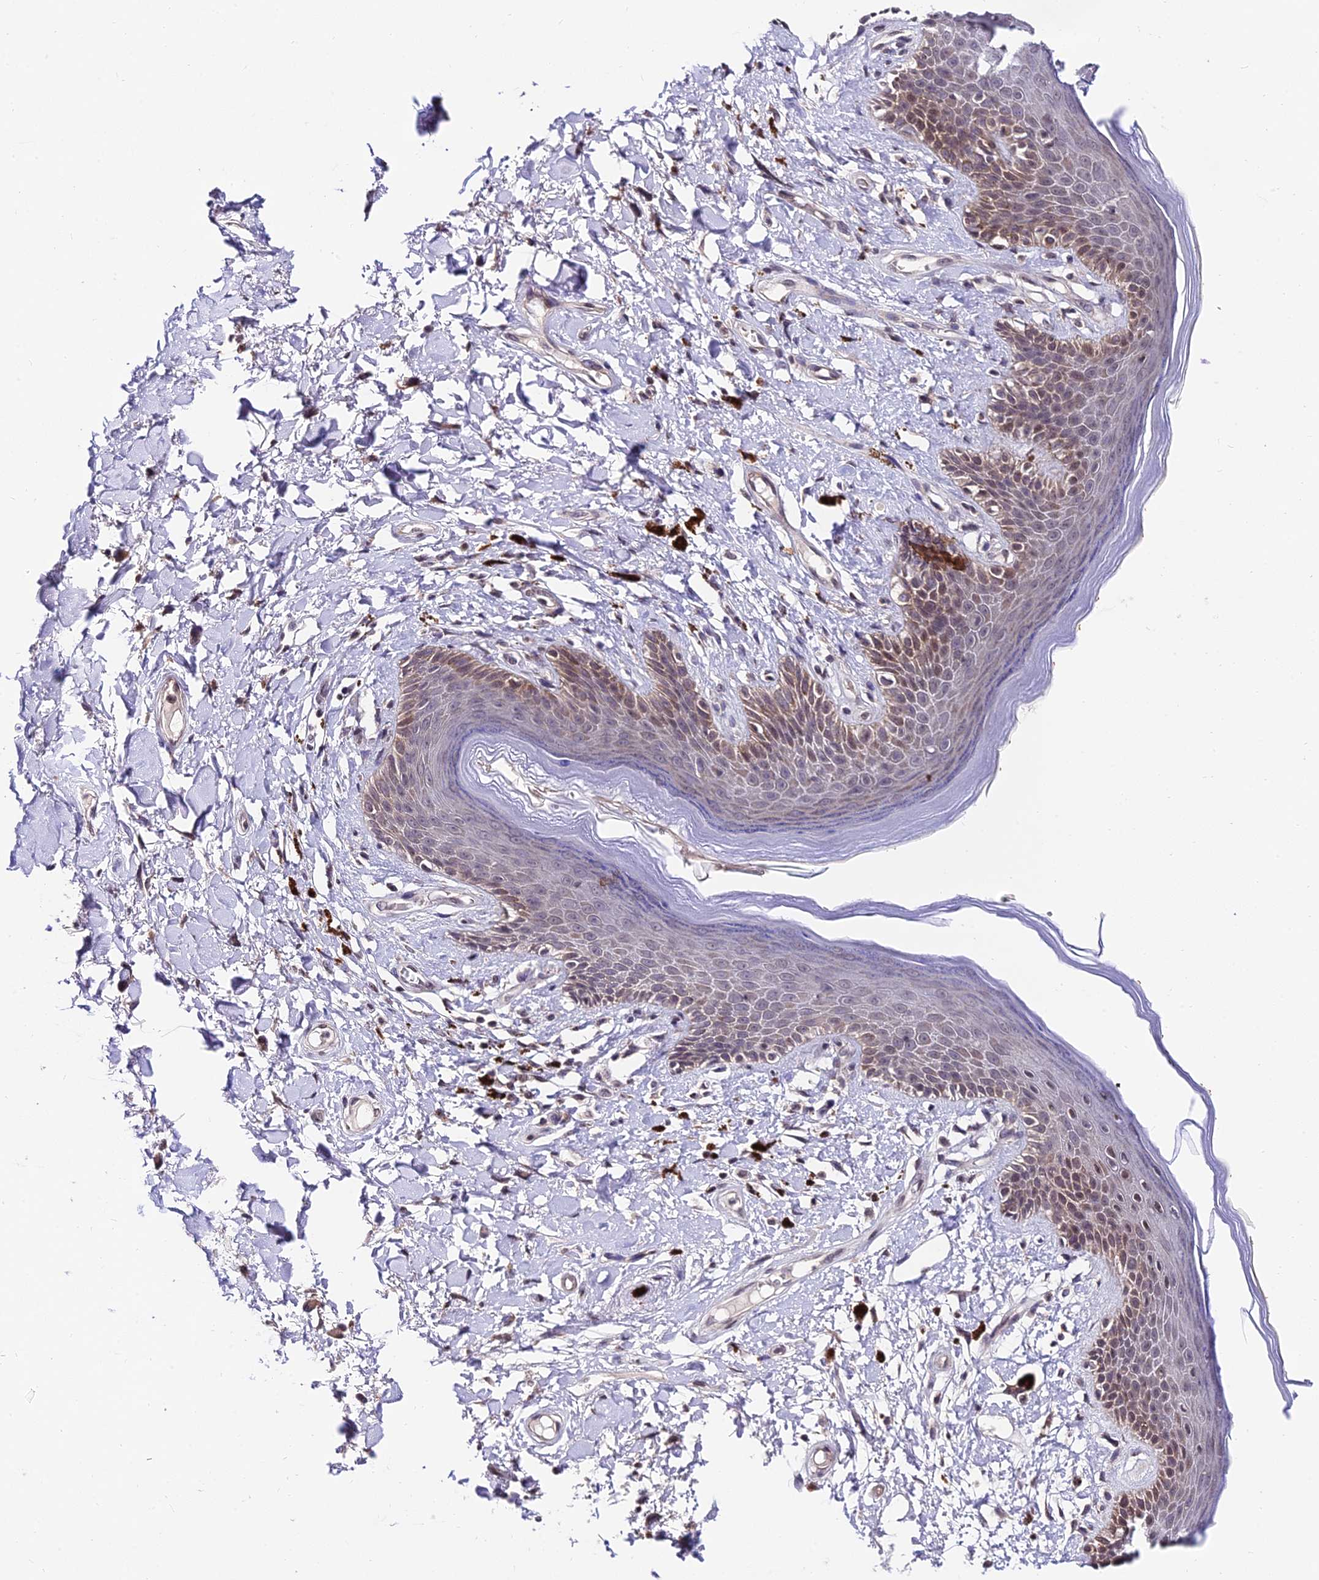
{"staining": {"intensity": "weak", "quantity": "25%-75%", "location": "cytoplasmic/membranous,nuclear"}, "tissue": "skin", "cell_type": "Epidermal cells", "image_type": "normal", "snomed": [{"axis": "morphology", "description": "Normal tissue, NOS"}, {"axis": "topography", "description": "Anal"}], "caption": "Epidermal cells reveal weak cytoplasmic/membranous,nuclear positivity in approximately 25%-75% of cells in unremarkable skin. The staining was performed using DAB, with brown indicating positive protein expression. Nuclei are stained blue with hematoxylin.", "gene": "CDNF", "patient": {"sex": "female", "age": 78}}